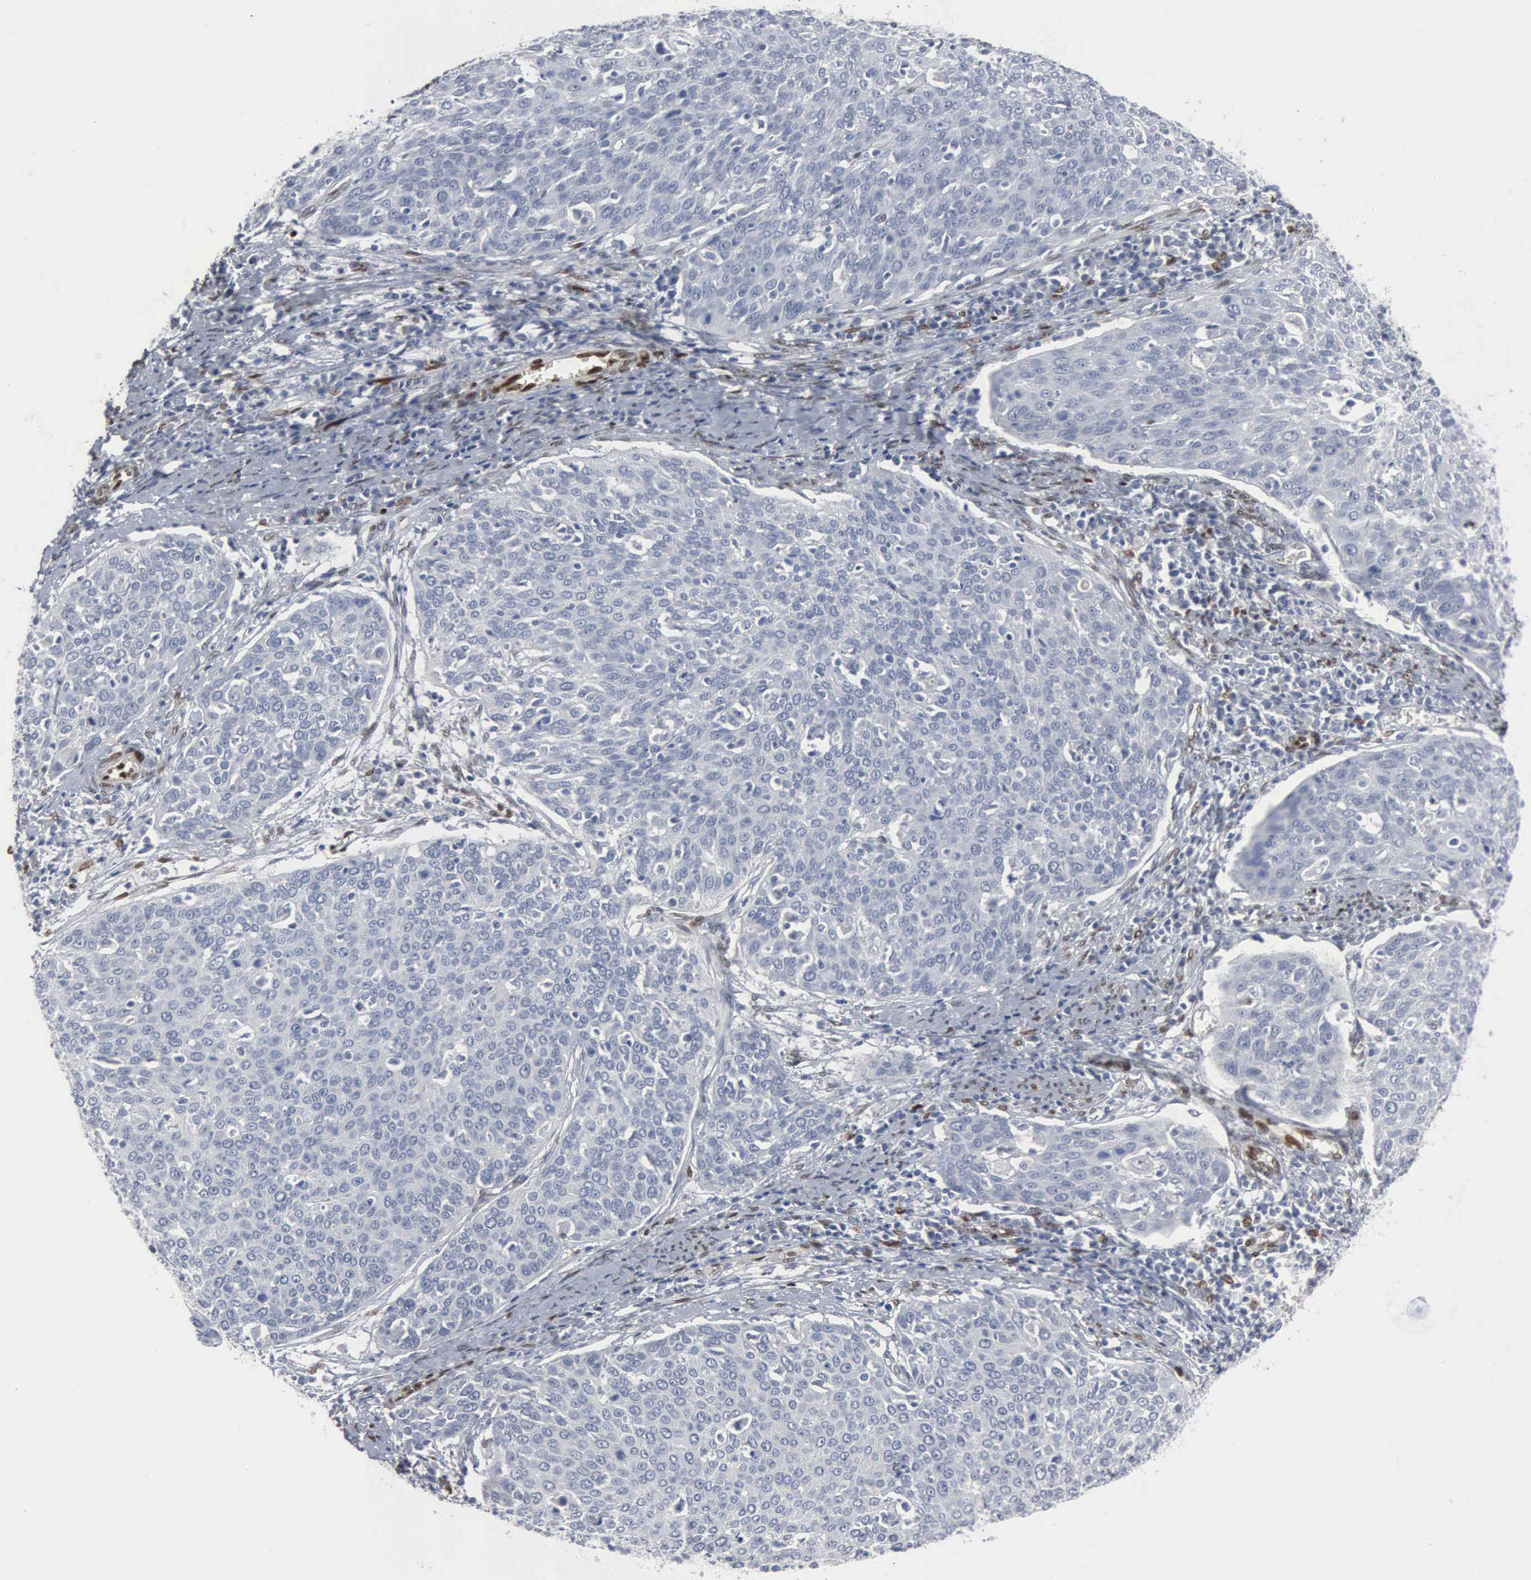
{"staining": {"intensity": "negative", "quantity": "none", "location": "none"}, "tissue": "cervical cancer", "cell_type": "Tumor cells", "image_type": "cancer", "snomed": [{"axis": "morphology", "description": "Squamous cell carcinoma, NOS"}, {"axis": "topography", "description": "Cervix"}], "caption": "This is an immunohistochemistry image of cervical cancer (squamous cell carcinoma). There is no staining in tumor cells.", "gene": "FGF2", "patient": {"sex": "female", "age": 38}}